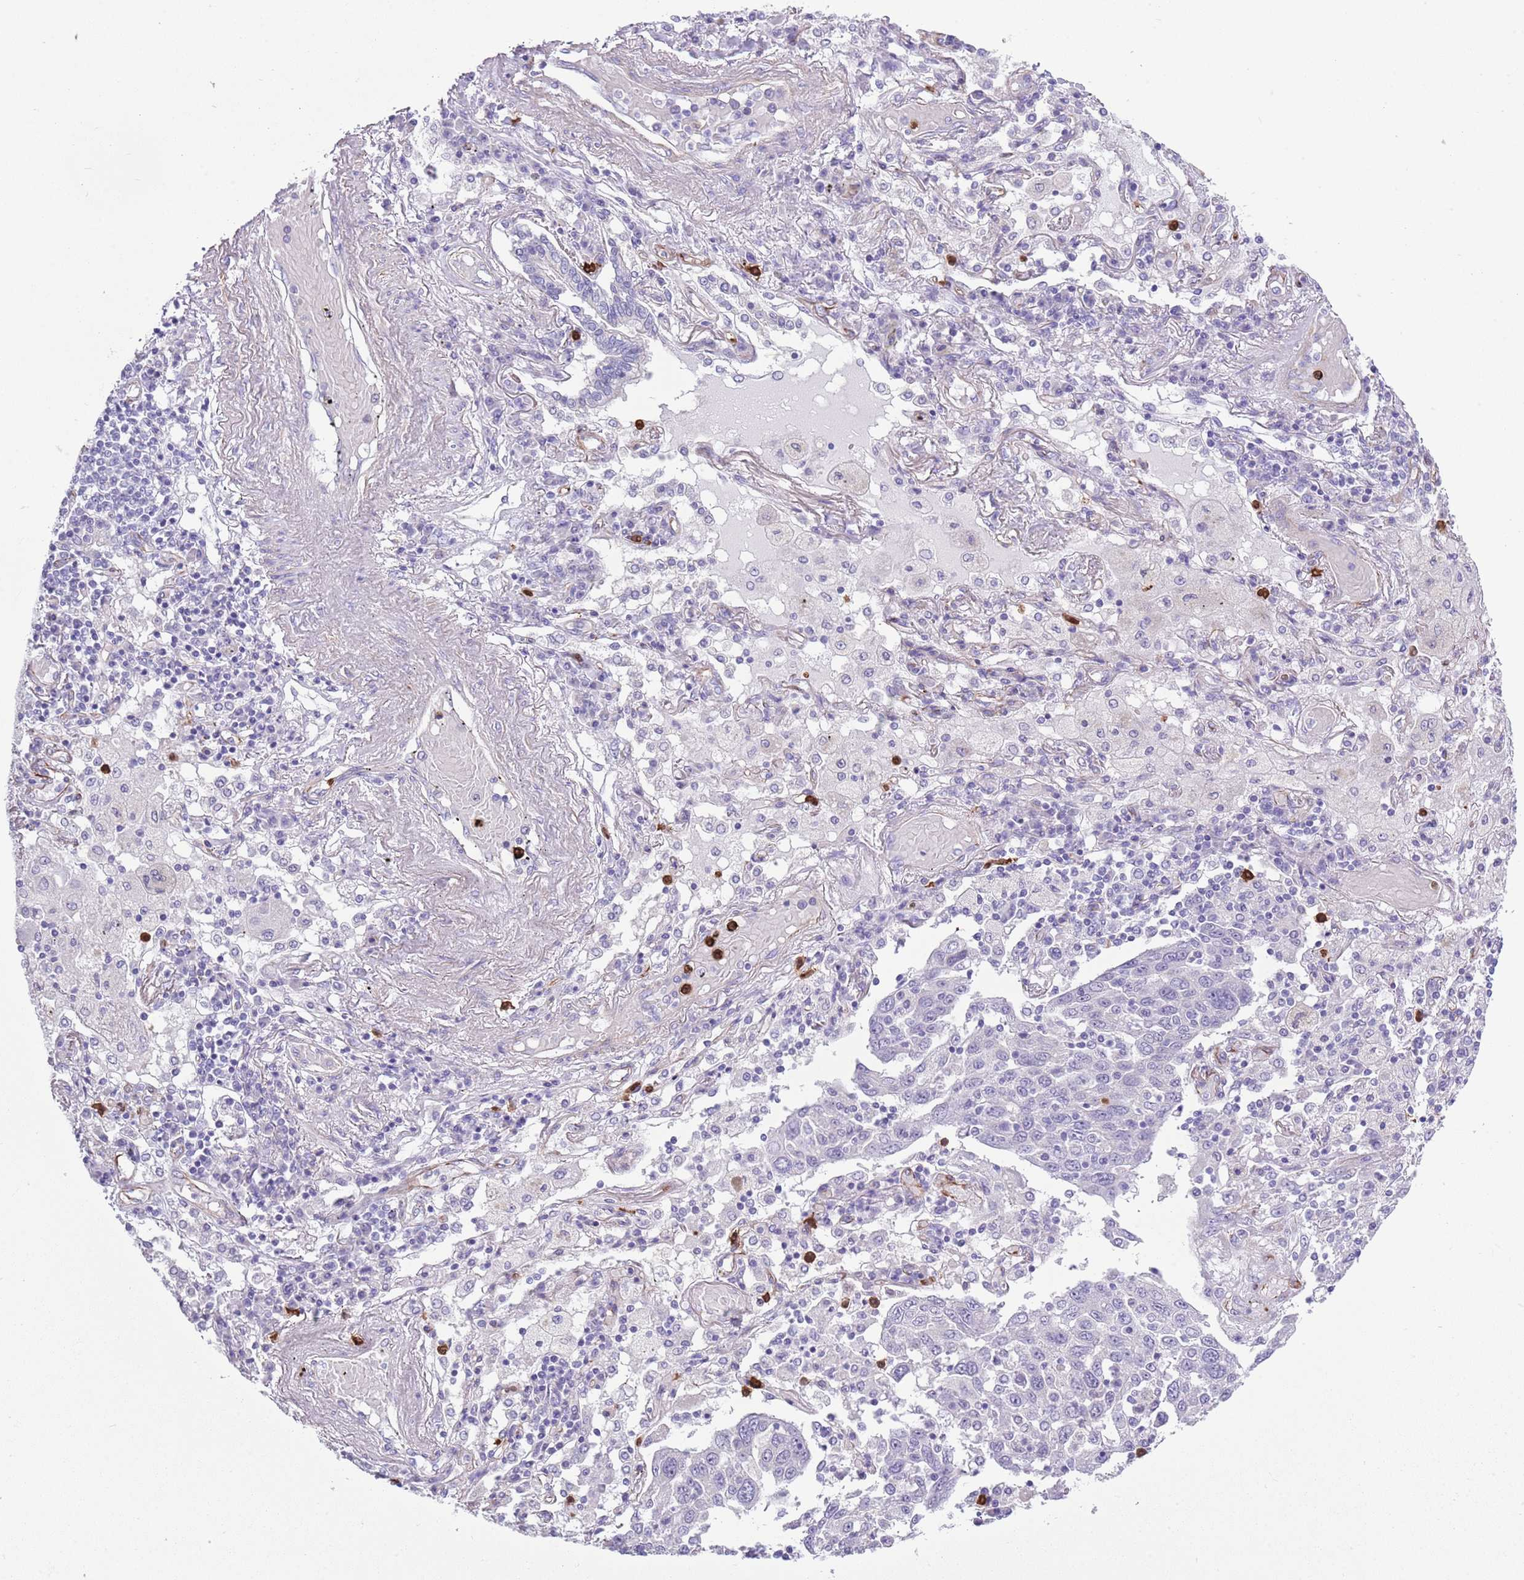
{"staining": {"intensity": "negative", "quantity": "none", "location": "none"}, "tissue": "lung cancer", "cell_type": "Tumor cells", "image_type": "cancer", "snomed": [{"axis": "morphology", "description": "Squamous cell carcinoma, NOS"}, {"axis": "topography", "description": "Lung"}], "caption": "The micrograph displays no significant expression in tumor cells of squamous cell carcinoma (lung). (DAB immunohistochemistry visualized using brightfield microscopy, high magnification).", "gene": "TSGA13", "patient": {"sex": "male", "age": 65}}